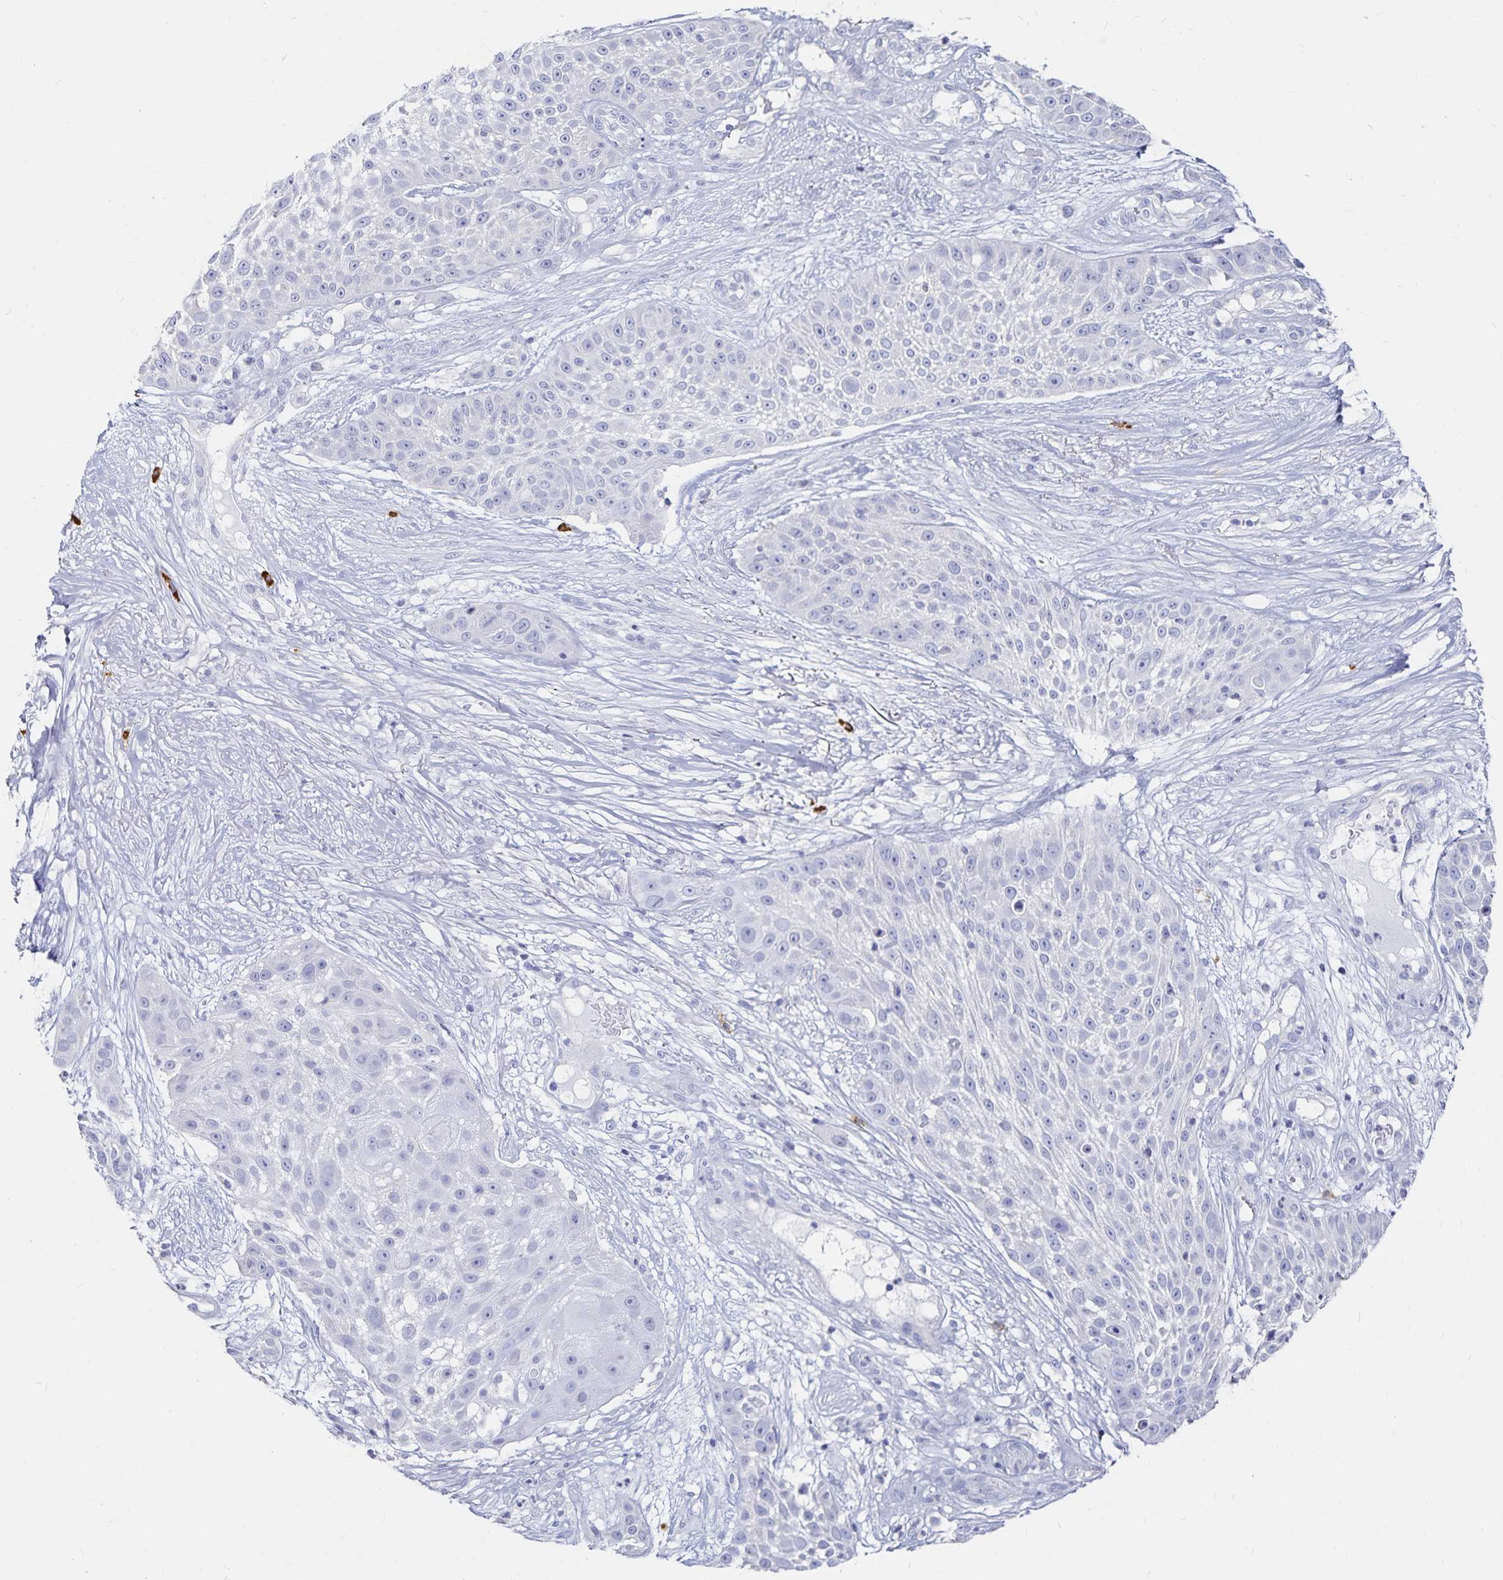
{"staining": {"intensity": "negative", "quantity": "none", "location": "none"}, "tissue": "skin cancer", "cell_type": "Tumor cells", "image_type": "cancer", "snomed": [{"axis": "morphology", "description": "Squamous cell carcinoma, NOS"}, {"axis": "topography", "description": "Skin"}], "caption": "Tumor cells are negative for brown protein staining in skin cancer.", "gene": "TNIP1", "patient": {"sex": "female", "age": 86}}